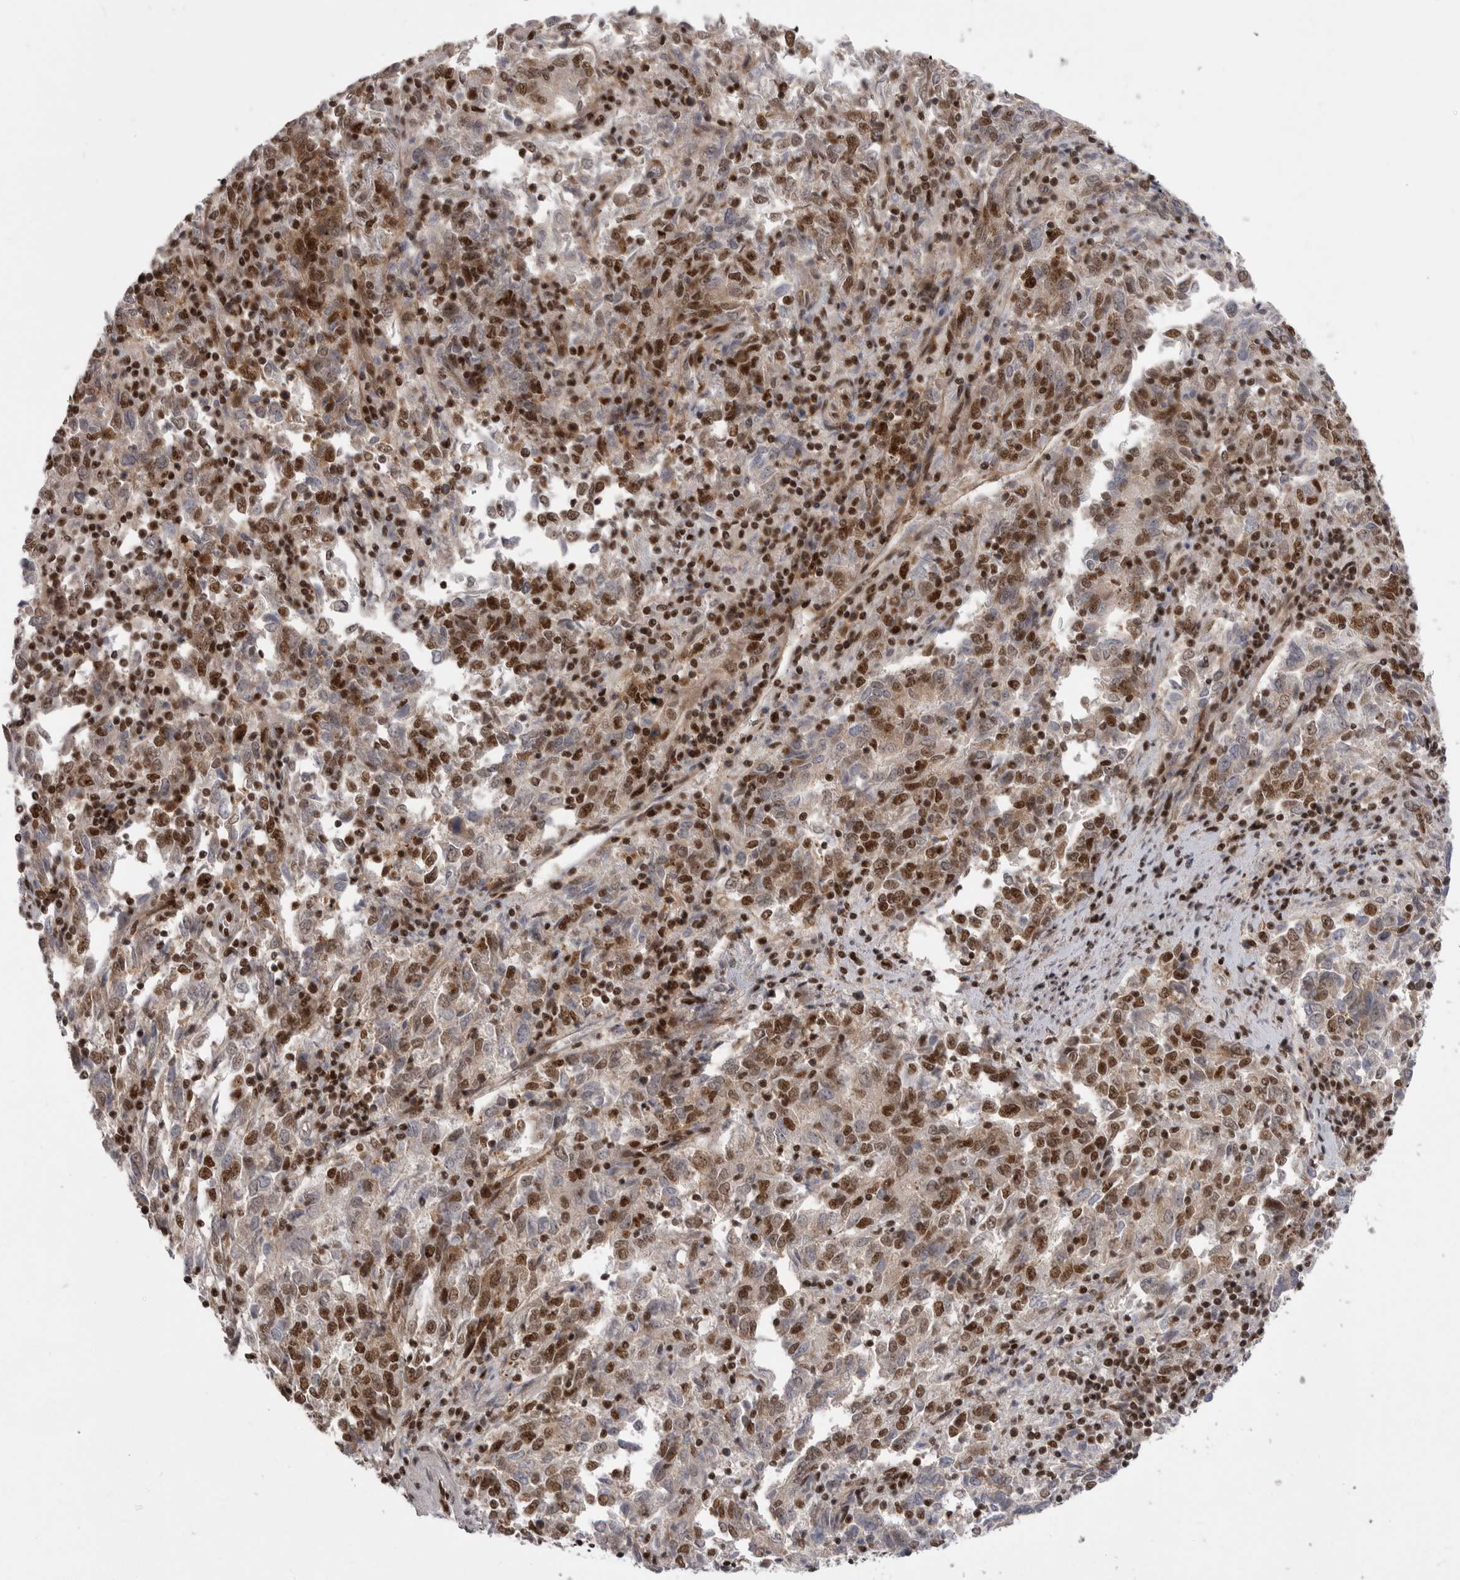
{"staining": {"intensity": "strong", "quantity": ">75%", "location": "nuclear"}, "tissue": "endometrial cancer", "cell_type": "Tumor cells", "image_type": "cancer", "snomed": [{"axis": "morphology", "description": "Adenocarcinoma, NOS"}, {"axis": "topography", "description": "Endometrium"}], "caption": "Endometrial cancer (adenocarcinoma) stained with DAB (3,3'-diaminobenzidine) IHC displays high levels of strong nuclear staining in about >75% of tumor cells.", "gene": "PPP1R8", "patient": {"sex": "female", "age": 80}}